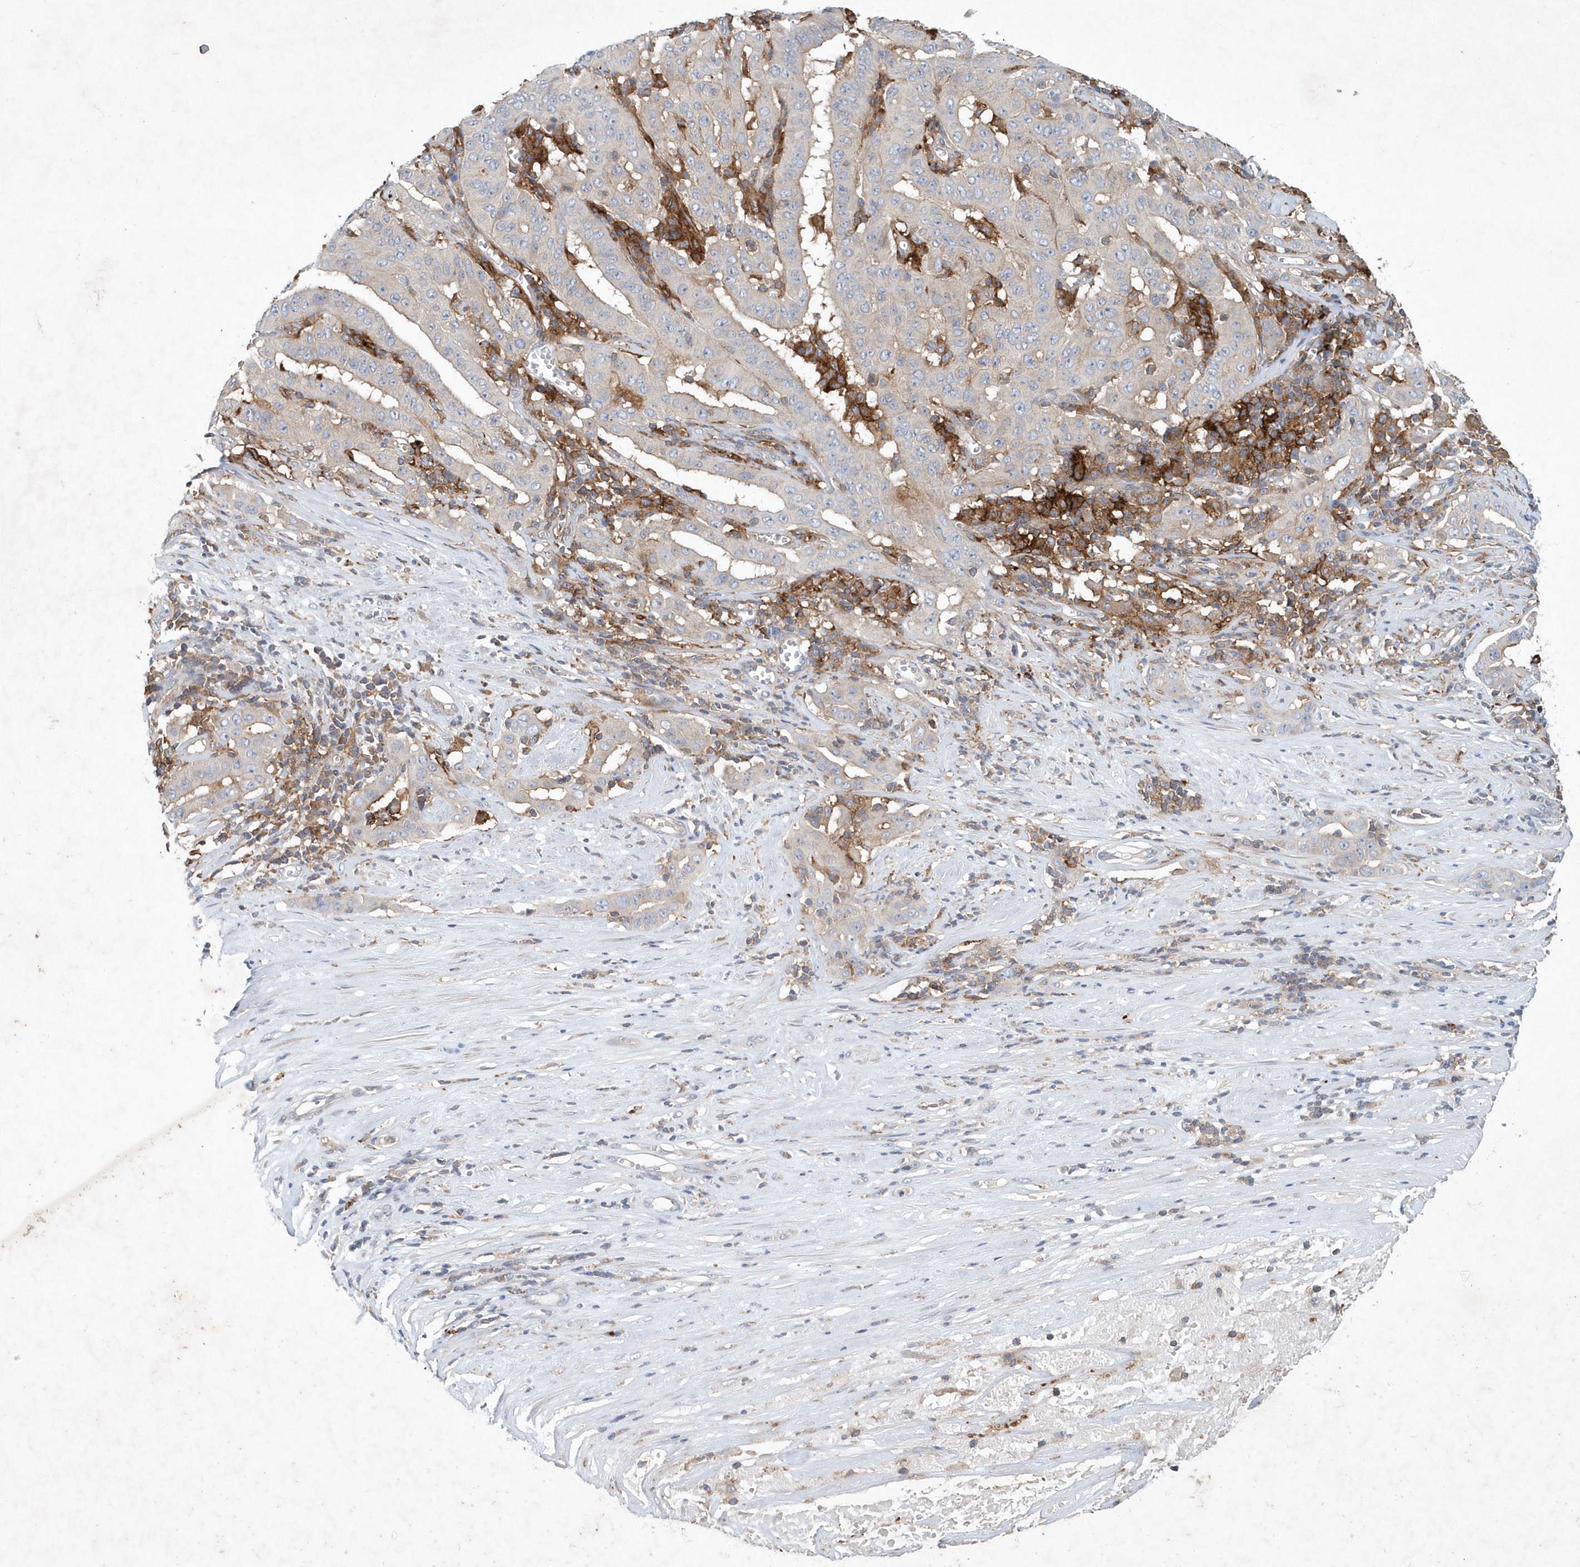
{"staining": {"intensity": "negative", "quantity": "none", "location": "none"}, "tissue": "pancreatic cancer", "cell_type": "Tumor cells", "image_type": "cancer", "snomed": [{"axis": "morphology", "description": "Adenocarcinoma, NOS"}, {"axis": "topography", "description": "Pancreas"}], "caption": "This is an IHC histopathology image of human pancreatic cancer. There is no expression in tumor cells.", "gene": "P2RY10", "patient": {"sex": "male", "age": 63}}